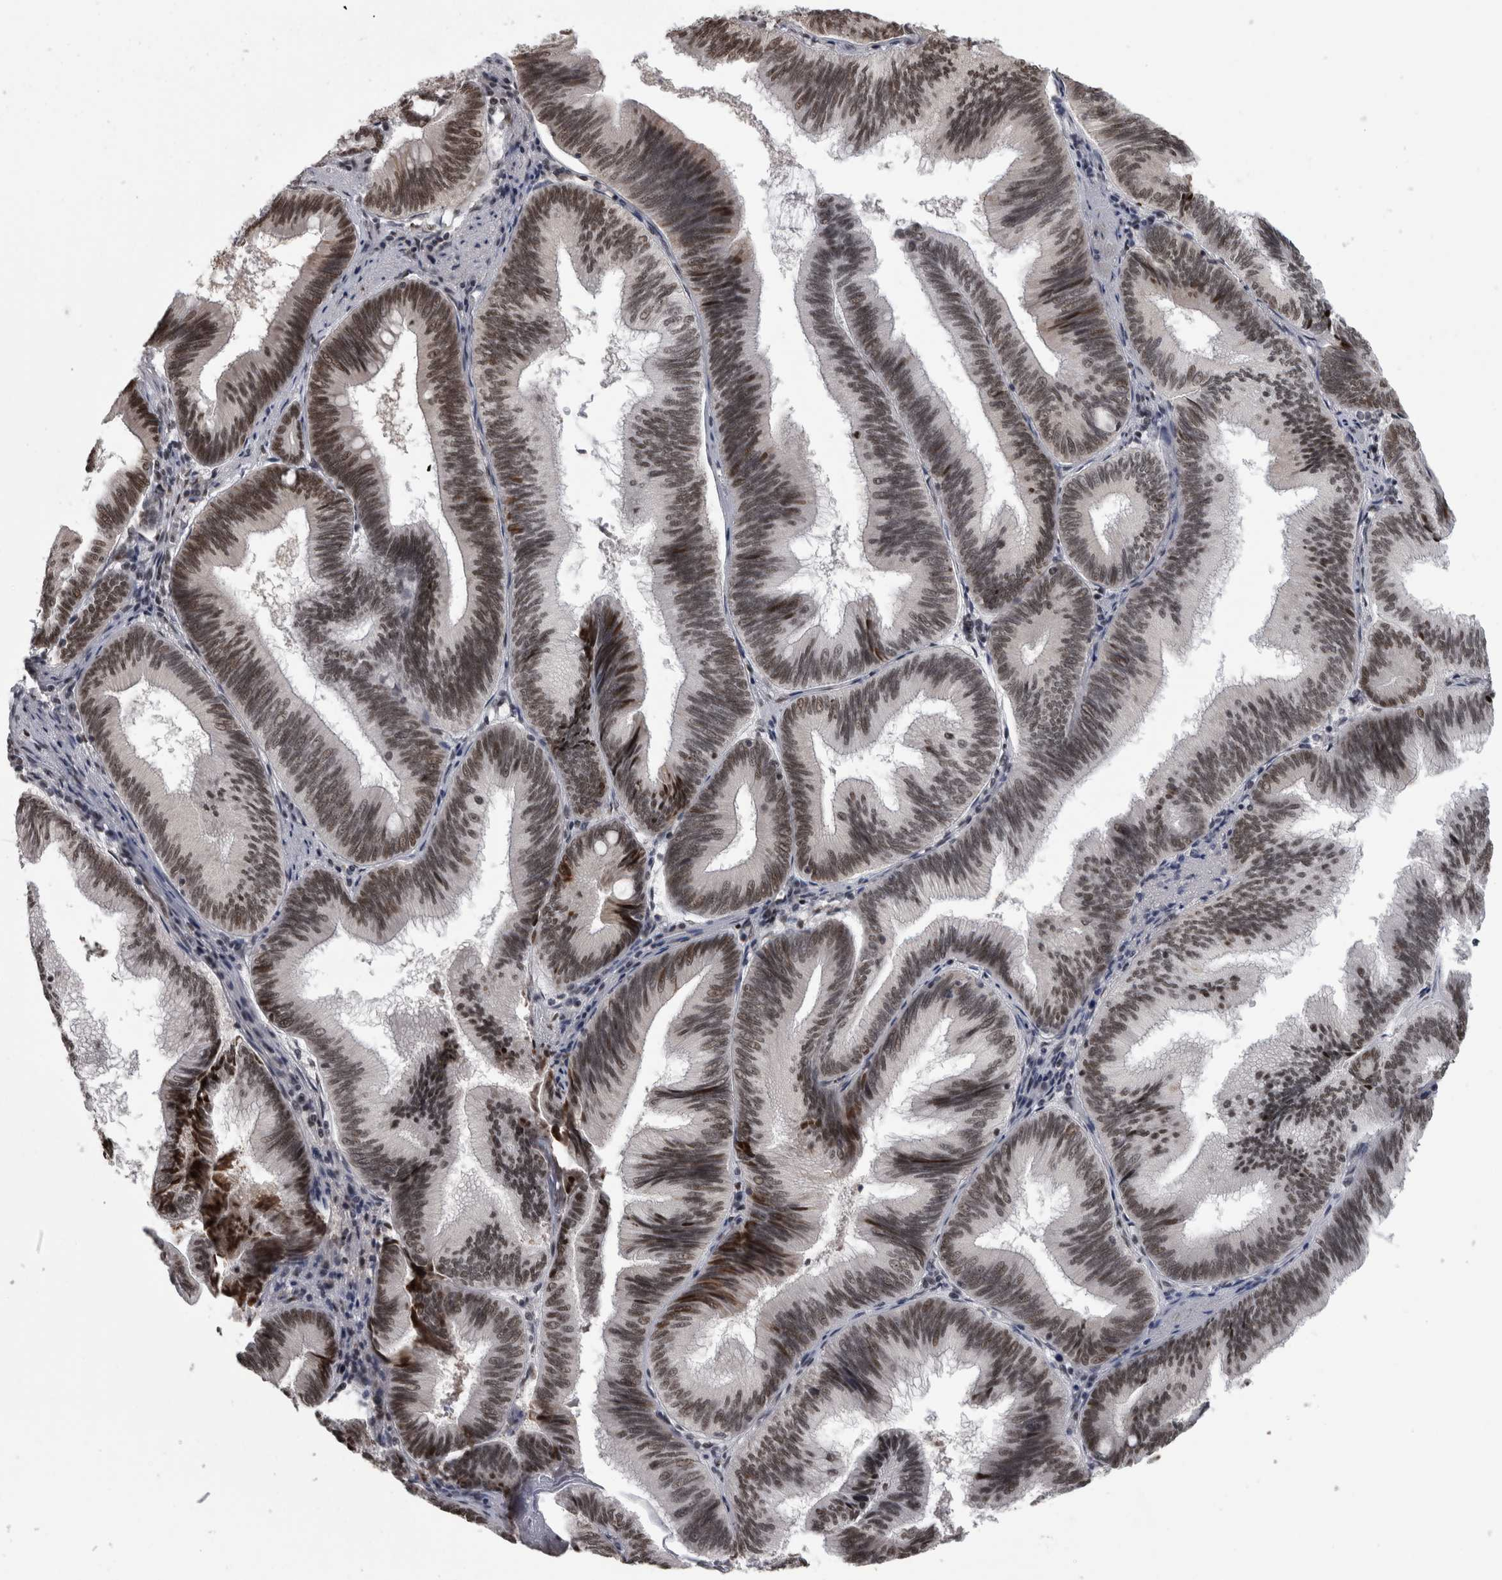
{"staining": {"intensity": "strong", "quantity": "25%-75%", "location": "nuclear"}, "tissue": "pancreatic cancer", "cell_type": "Tumor cells", "image_type": "cancer", "snomed": [{"axis": "morphology", "description": "Adenocarcinoma, NOS"}, {"axis": "topography", "description": "Pancreas"}], "caption": "IHC image of human adenocarcinoma (pancreatic) stained for a protein (brown), which displays high levels of strong nuclear positivity in approximately 25%-75% of tumor cells.", "gene": "ZSCAN2", "patient": {"sex": "male", "age": 82}}